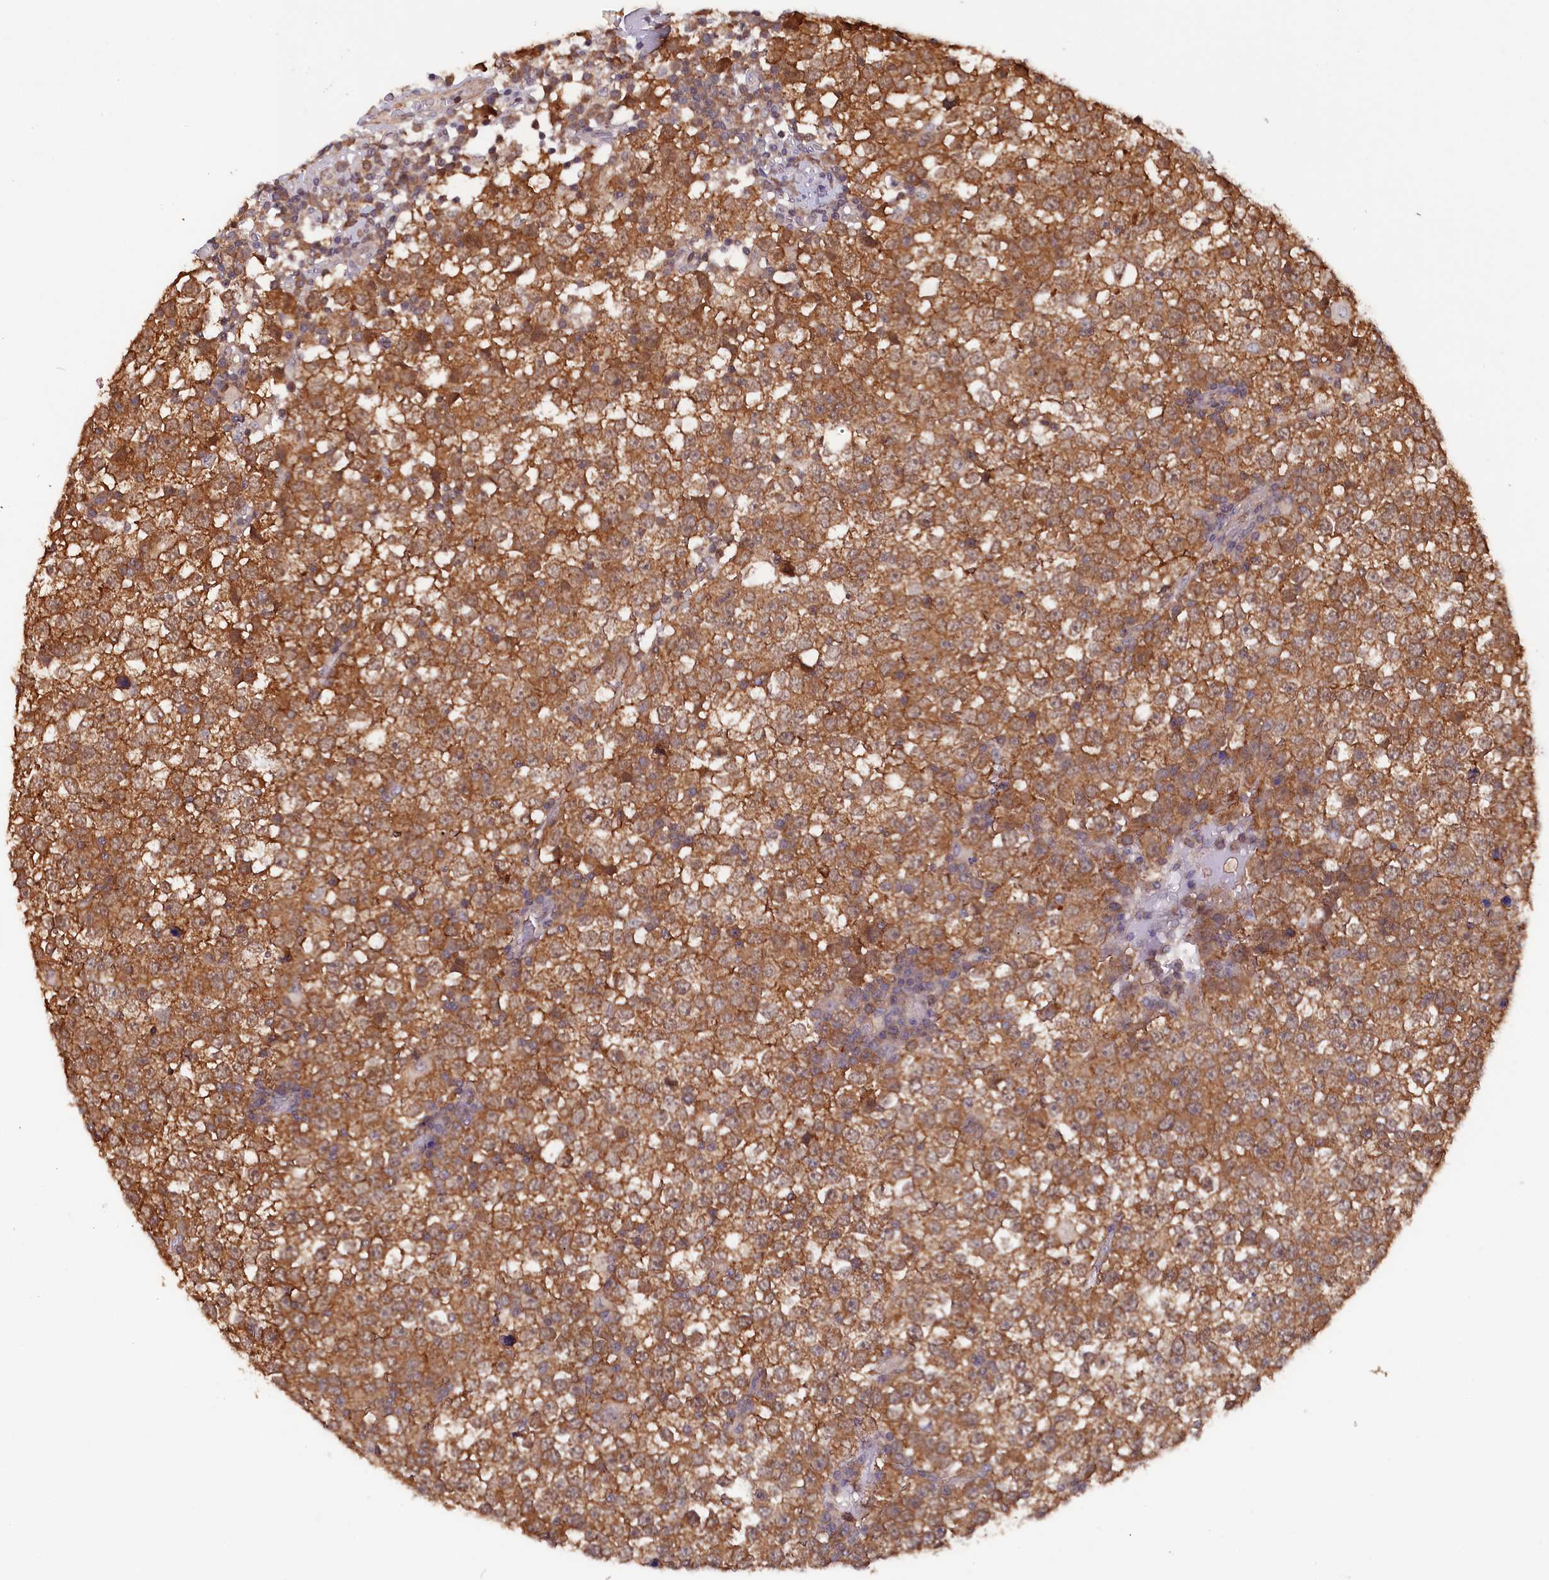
{"staining": {"intensity": "moderate", "quantity": ">75%", "location": "cytoplasmic/membranous"}, "tissue": "testis cancer", "cell_type": "Tumor cells", "image_type": "cancer", "snomed": [{"axis": "morphology", "description": "Seminoma, NOS"}, {"axis": "topography", "description": "Testis"}], "caption": "Testis cancer (seminoma) stained for a protein shows moderate cytoplasmic/membranous positivity in tumor cells. The staining is performed using DAB brown chromogen to label protein expression. The nuclei are counter-stained blue using hematoxylin.", "gene": "JPT2", "patient": {"sex": "male", "age": 65}}